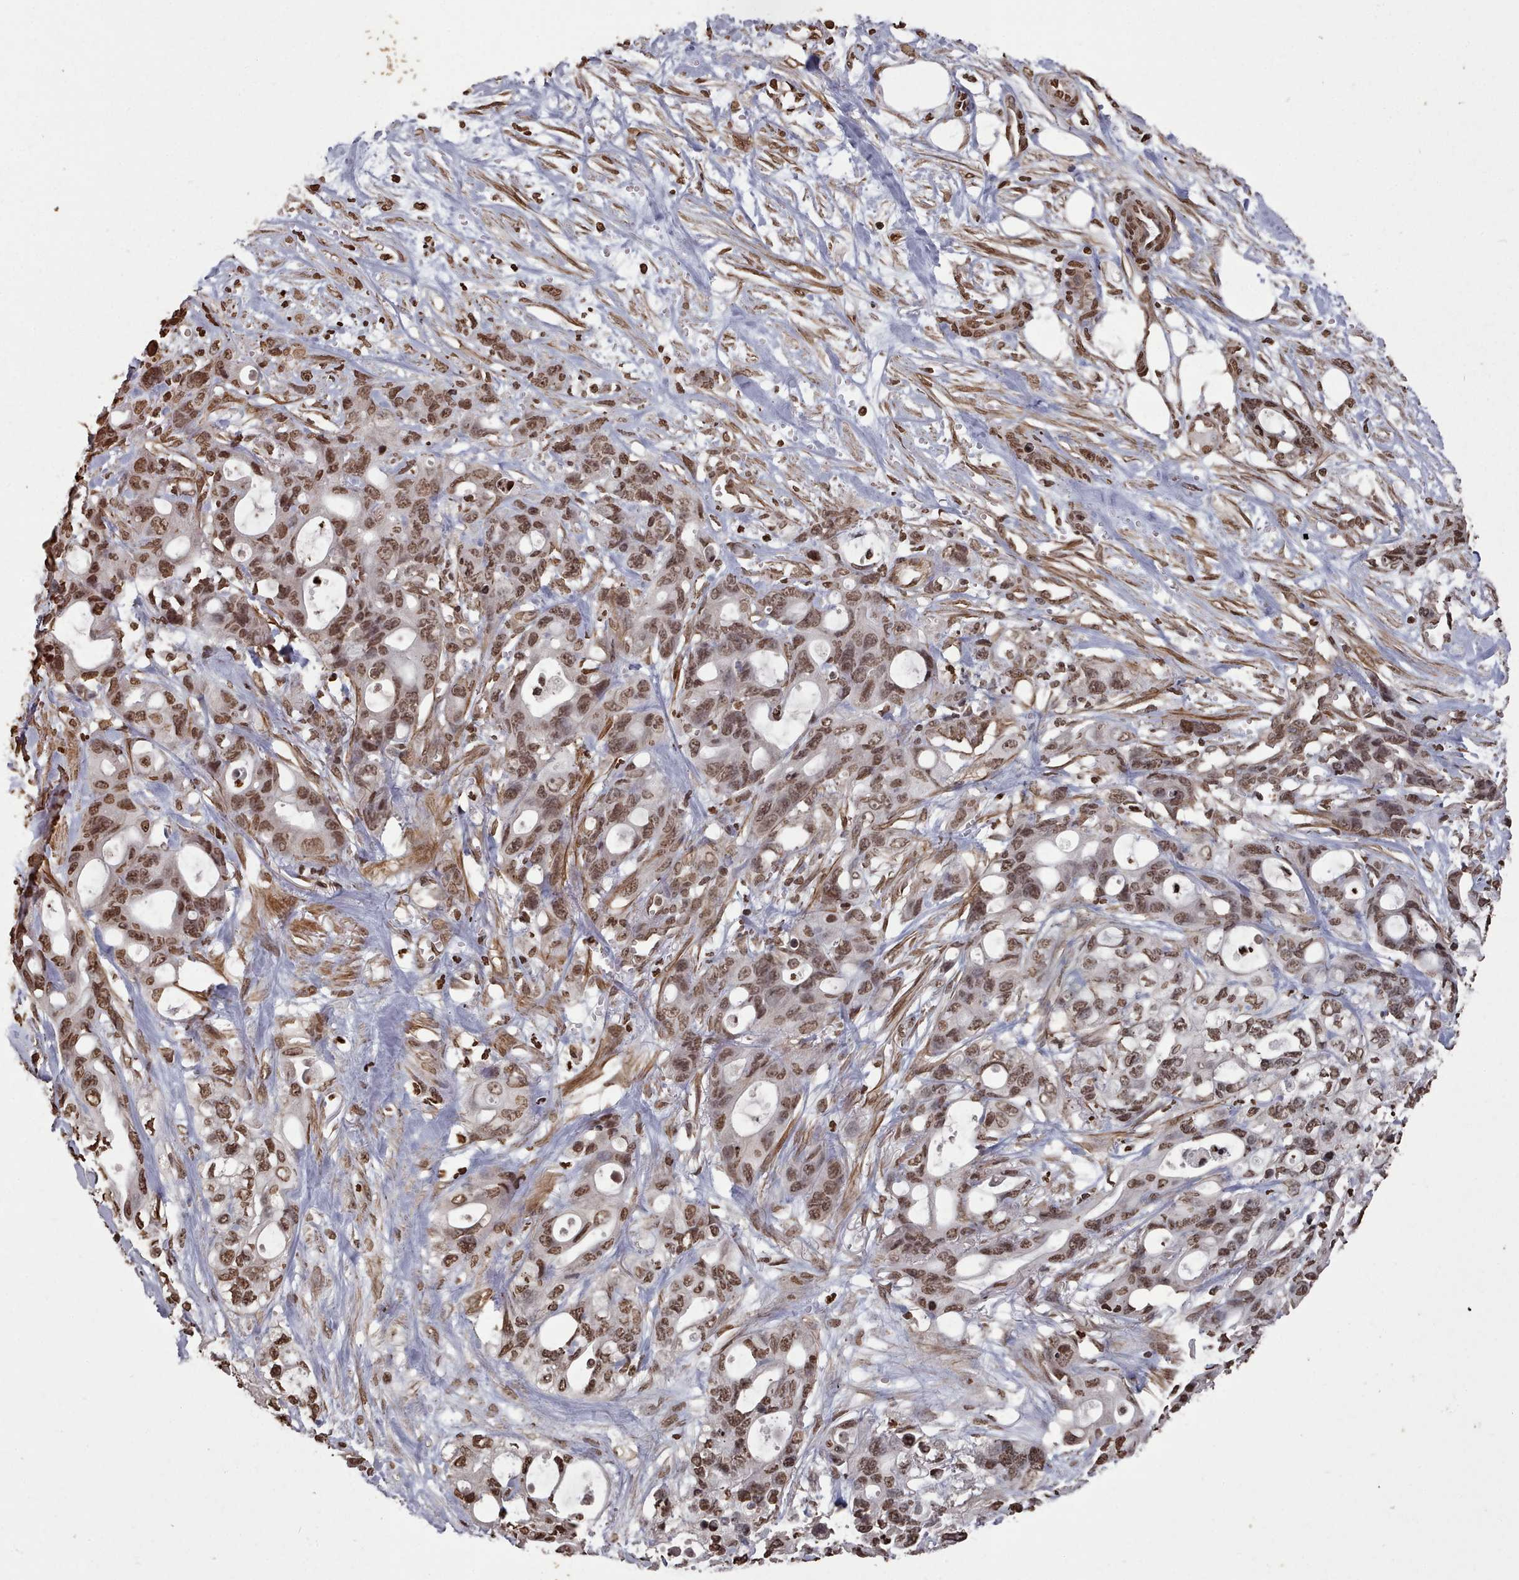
{"staining": {"intensity": "moderate", "quantity": ">75%", "location": "nuclear"}, "tissue": "ovarian cancer", "cell_type": "Tumor cells", "image_type": "cancer", "snomed": [{"axis": "morphology", "description": "Cystadenocarcinoma, mucinous, NOS"}, {"axis": "topography", "description": "Ovary"}], "caption": "Human ovarian cancer stained for a protein (brown) shows moderate nuclear positive positivity in about >75% of tumor cells.", "gene": "PLEKHG5", "patient": {"sex": "female", "age": 70}}